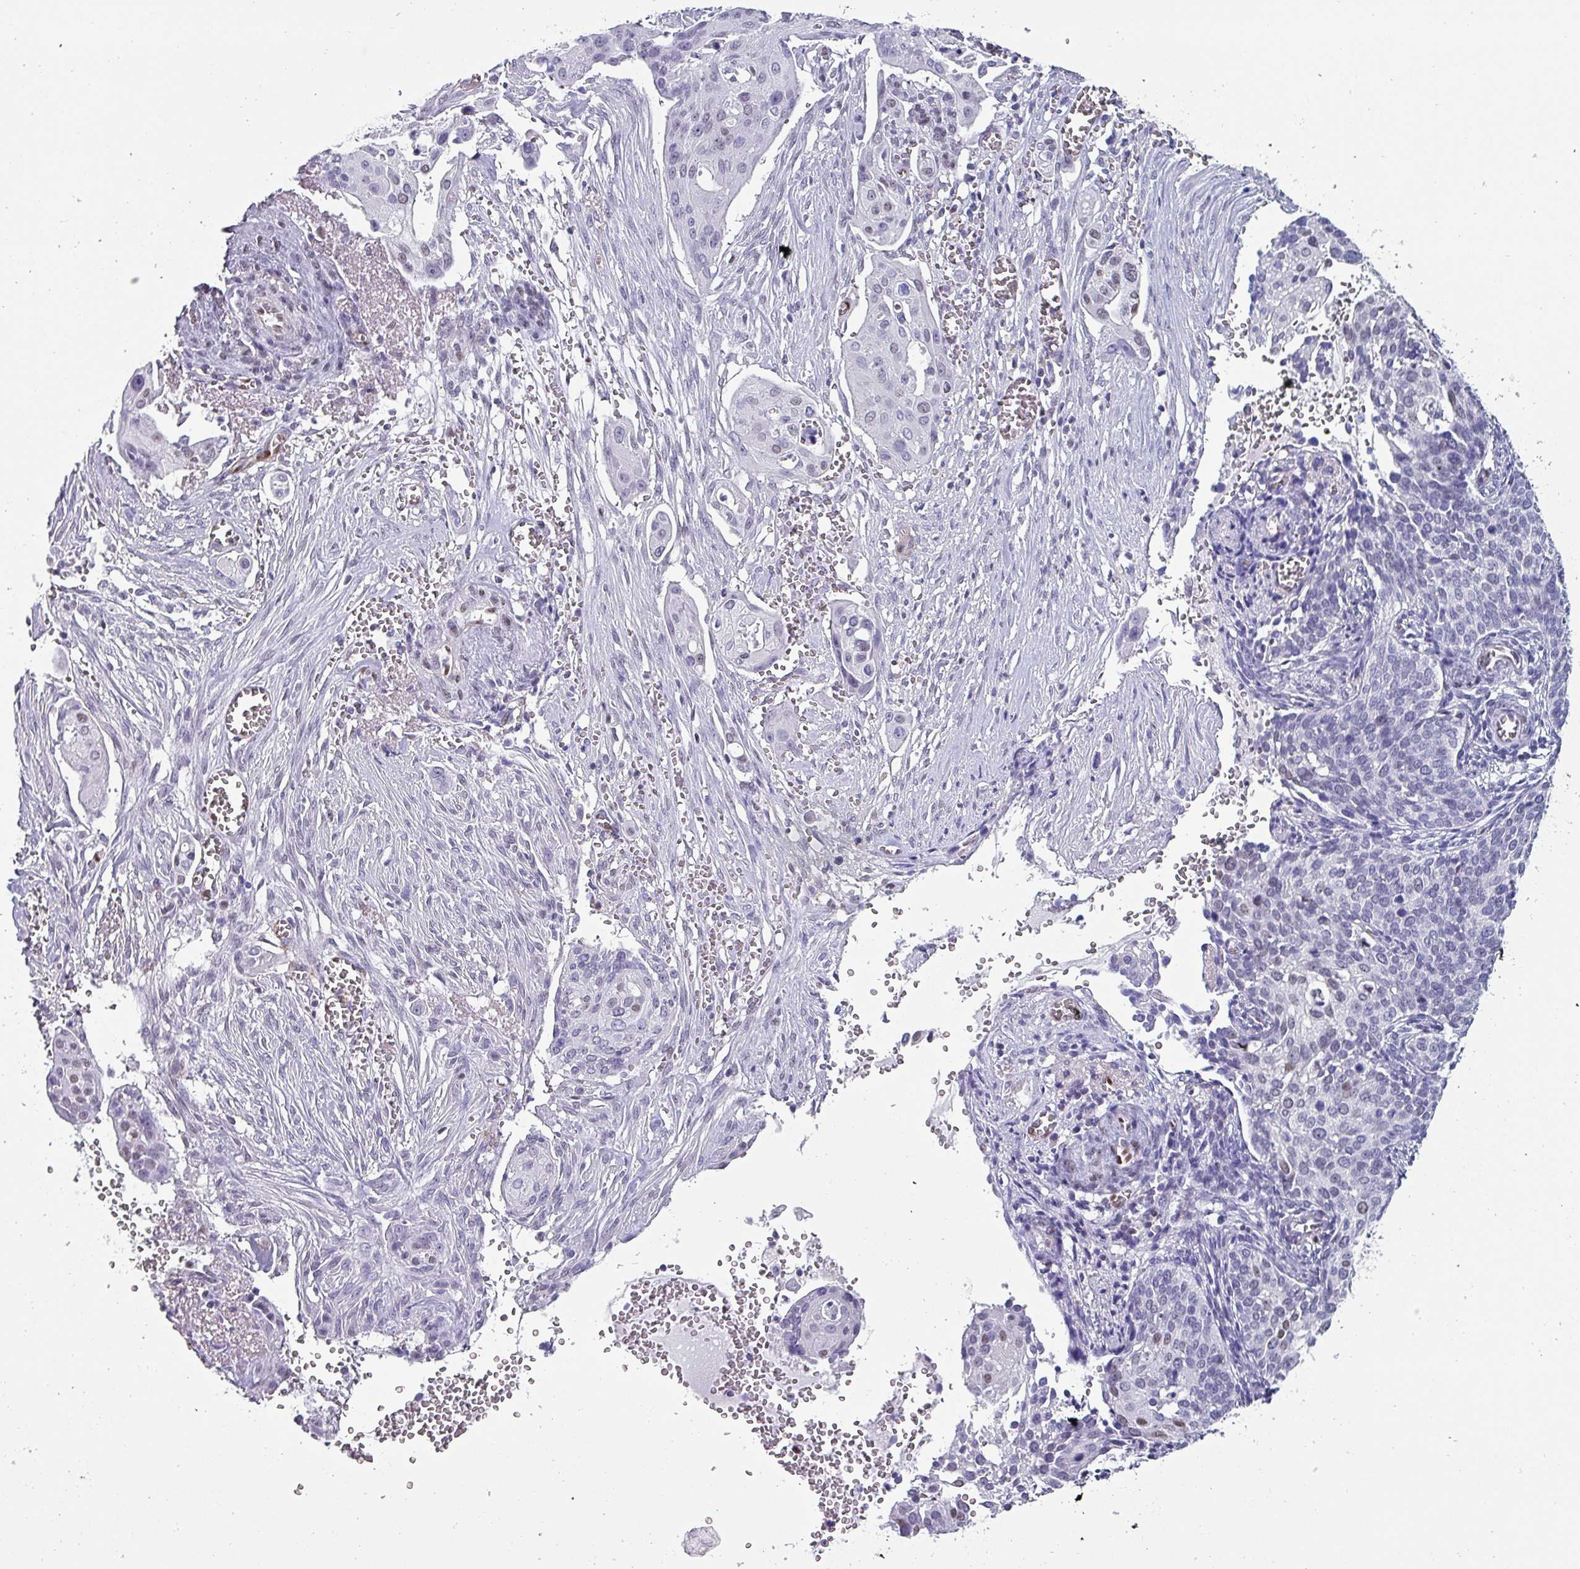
{"staining": {"intensity": "weak", "quantity": "<25%", "location": "nuclear"}, "tissue": "cervical cancer", "cell_type": "Tumor cells", "image_type": "cancer", "snomed": [{"axis": "morphology", "description": "Squamous cell carcinoma, NOS"}, {"axis": "topography", "description": "Cervix"}], "caption": "Immunohistochemical staining of cervical cancer displays no significant staining in tumor cells.", "gene": "ZNF816-ZNF321P", "patient": {"sex": "female", "age": 44}}